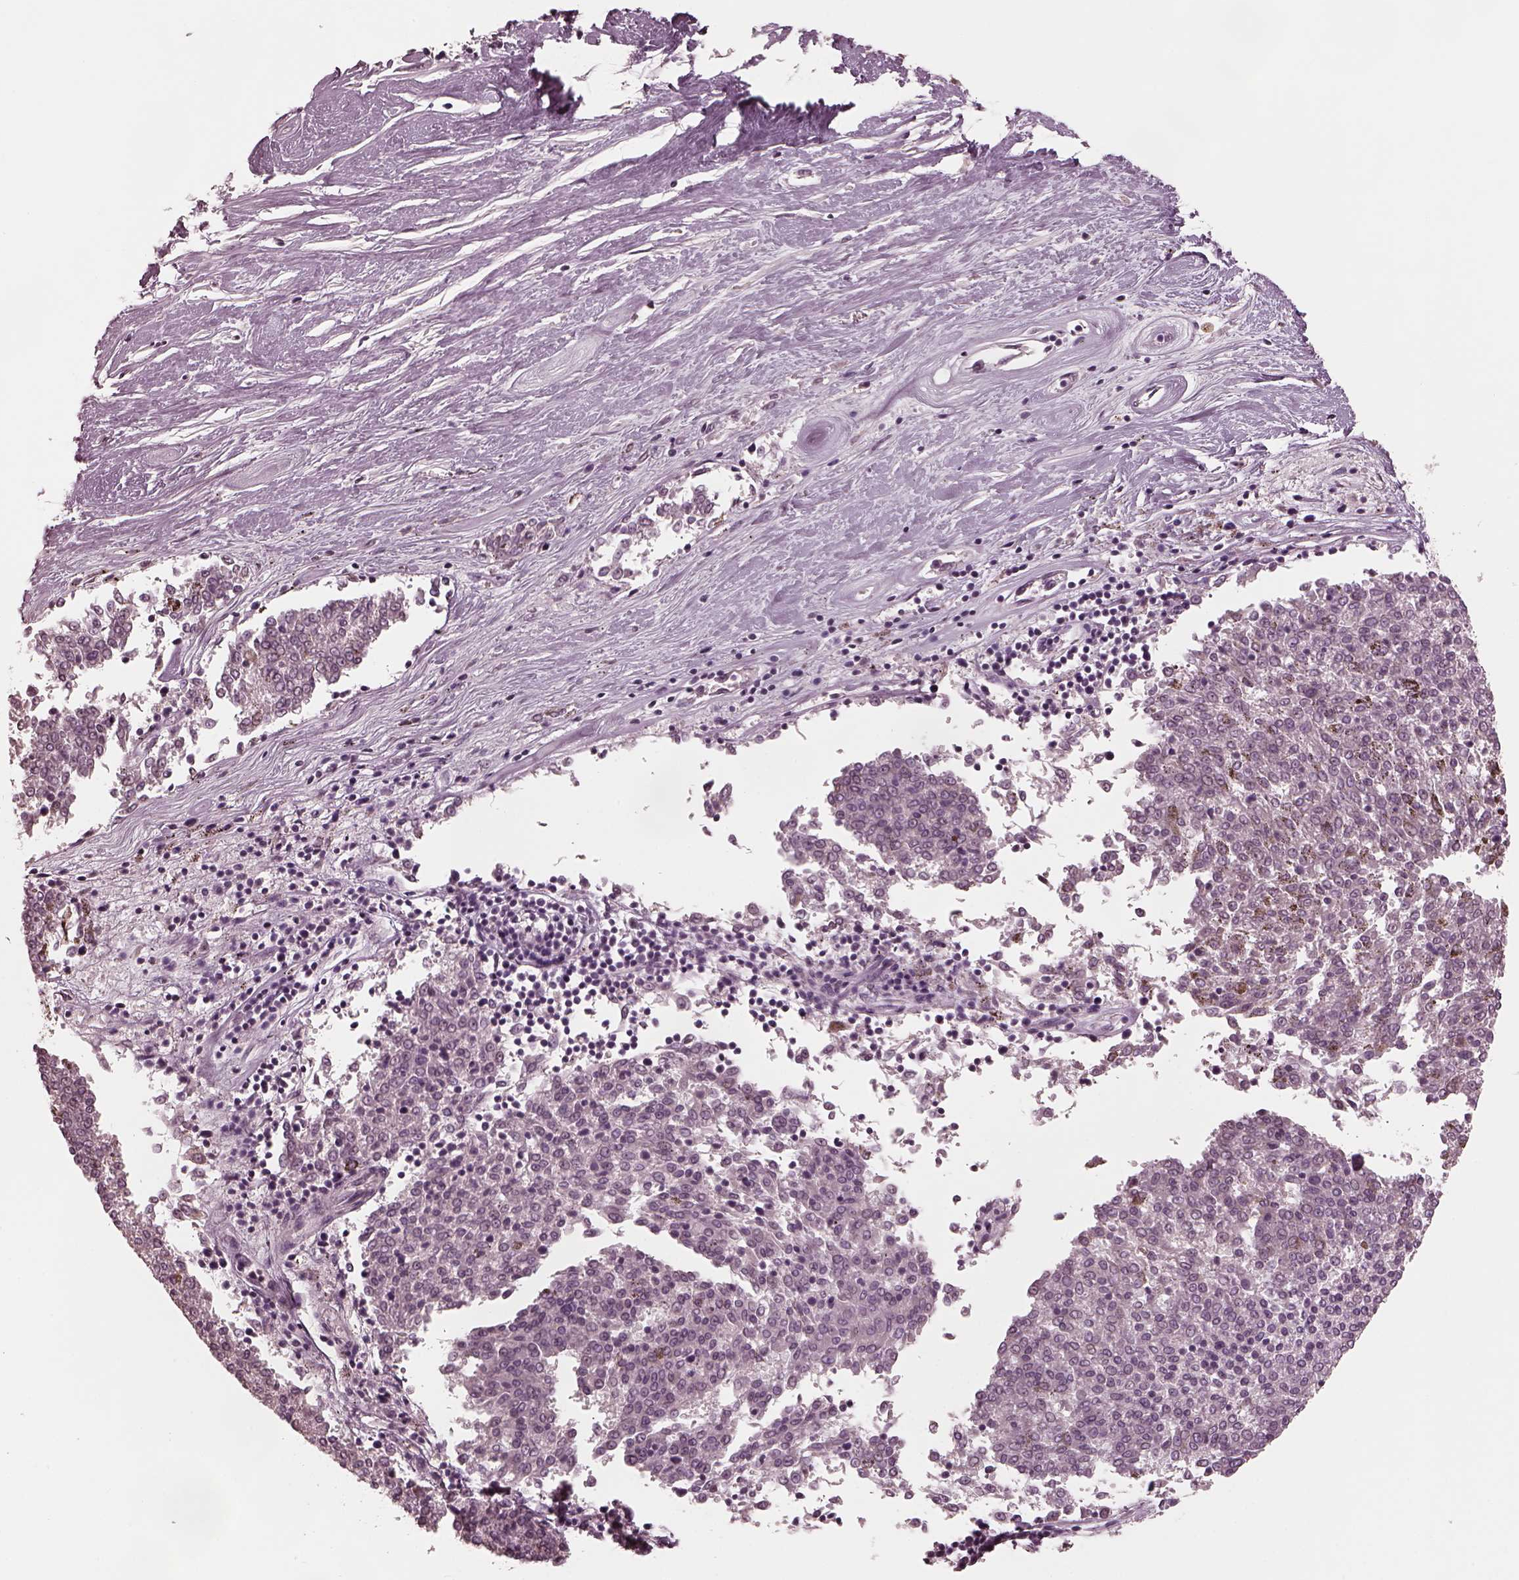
{"staining": {"intensity": "negative", "quantity": "none", "location": "none"}, "tissue": "melanoma", "cell_type": "Tumor cells", "image_type": "cancer", "snomed": [{"axis": "morphology", "description": "Malignant melanoma, NOS"}, {"axis": "topography", "description": "Skin"}], "caption": "Melanoma was stained to show a protein in brown. There is no significant staining in tumor cells.", "gene": "RCVRN", "patient": {"sex": "female", "age": 72}}